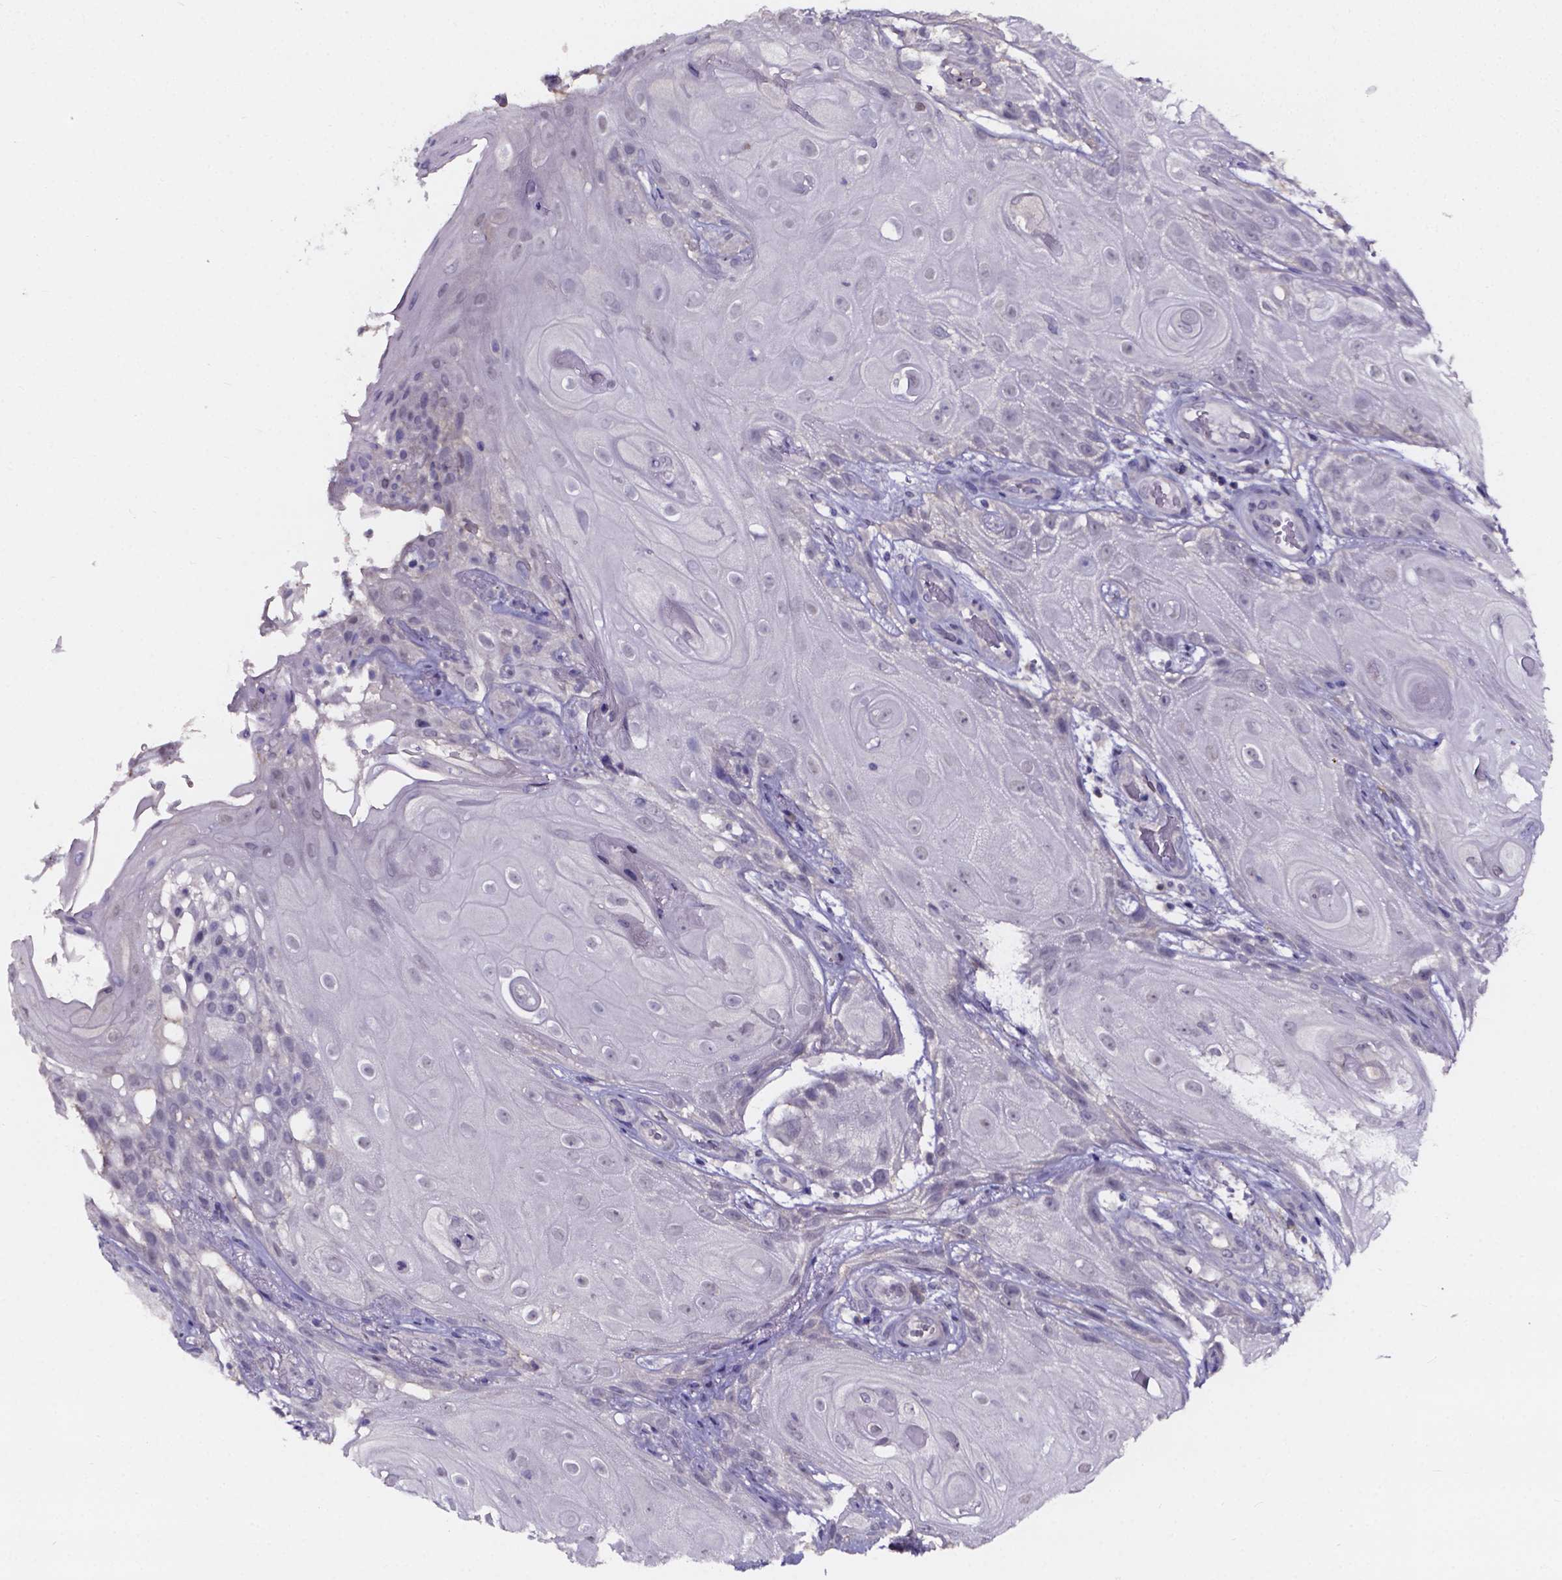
{"staining": {"intensity": "negative", "quantity": "none", "location": "none"}, "tissue": "skin cancer", "cell_type": "Tumor cells", "image_type": "cancer", "snomed": [{"axis": "morphology", "description": "Squamous cell carcinoma, NOS"}, {"axis": "topography", "description": "Skin"}], "caption": "High power microscopy photomicrograph of an immunohistochemistry micrograph of skin cancer, revealing no significant positivity in tumor cells.", "gene": "SPOCD1", "patient": {"sex": "male", "age": 62}}